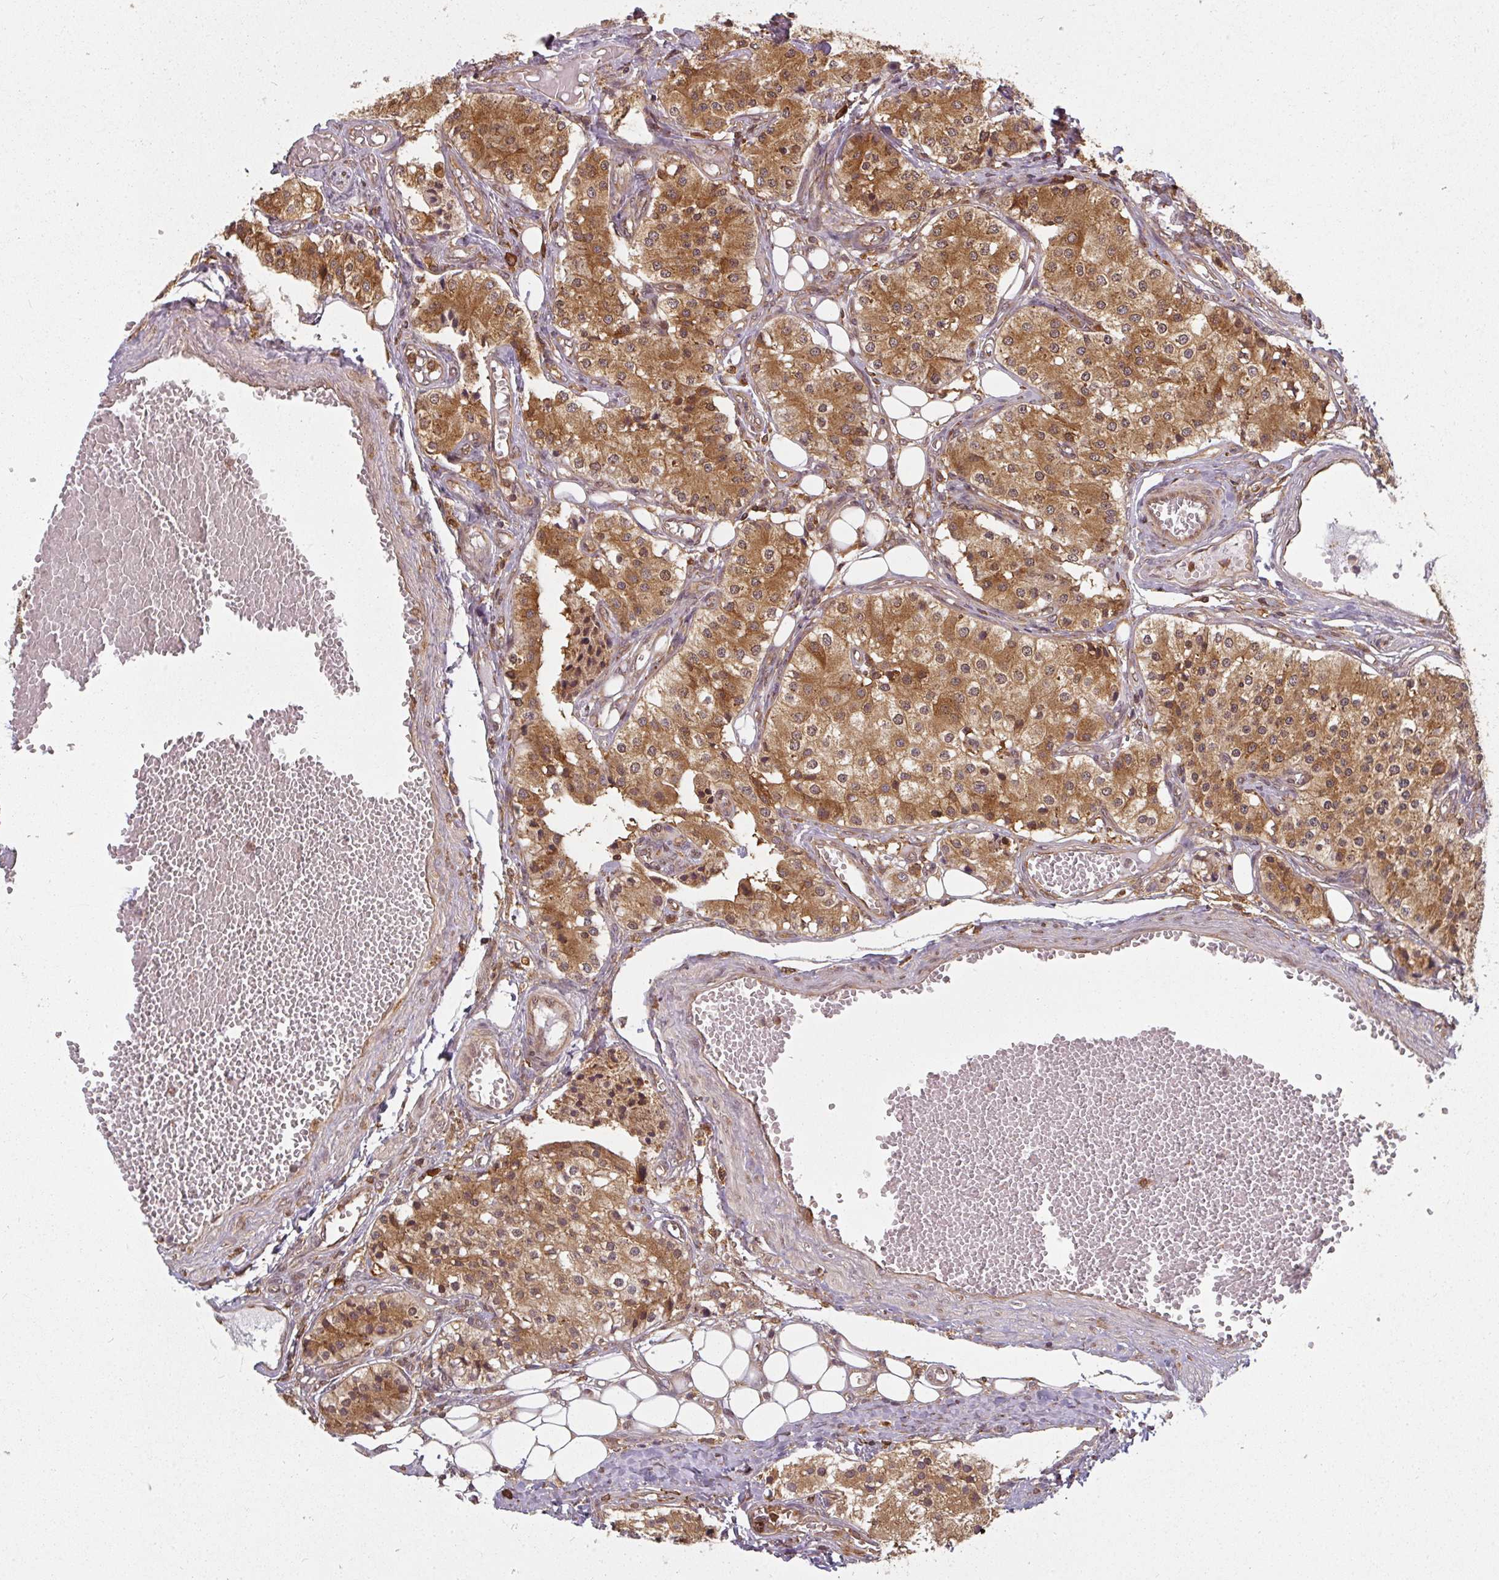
{"staining": {"intensity": "moderate", "quantity": ">75%", "location": "cytoplasmic/membranous,nuclear"}, "tissue": "carcinoid", "cell_type": "Tumor cells", "image_type": "cancer", "snomed": [{"axis": "morphology", "description": "Carcinoid, malignant, NOS"}, {"axis": "topography", "description": "Colon"}], "caption": "Carcinoid (malignant) stained with immunohistochemistry exhibits moderate cytoplasmic/membranous and nuclear expression in about >75% of tumor cells.", "gene": "PPP6R3", "patient": {"sex": "female", "age": 52}}